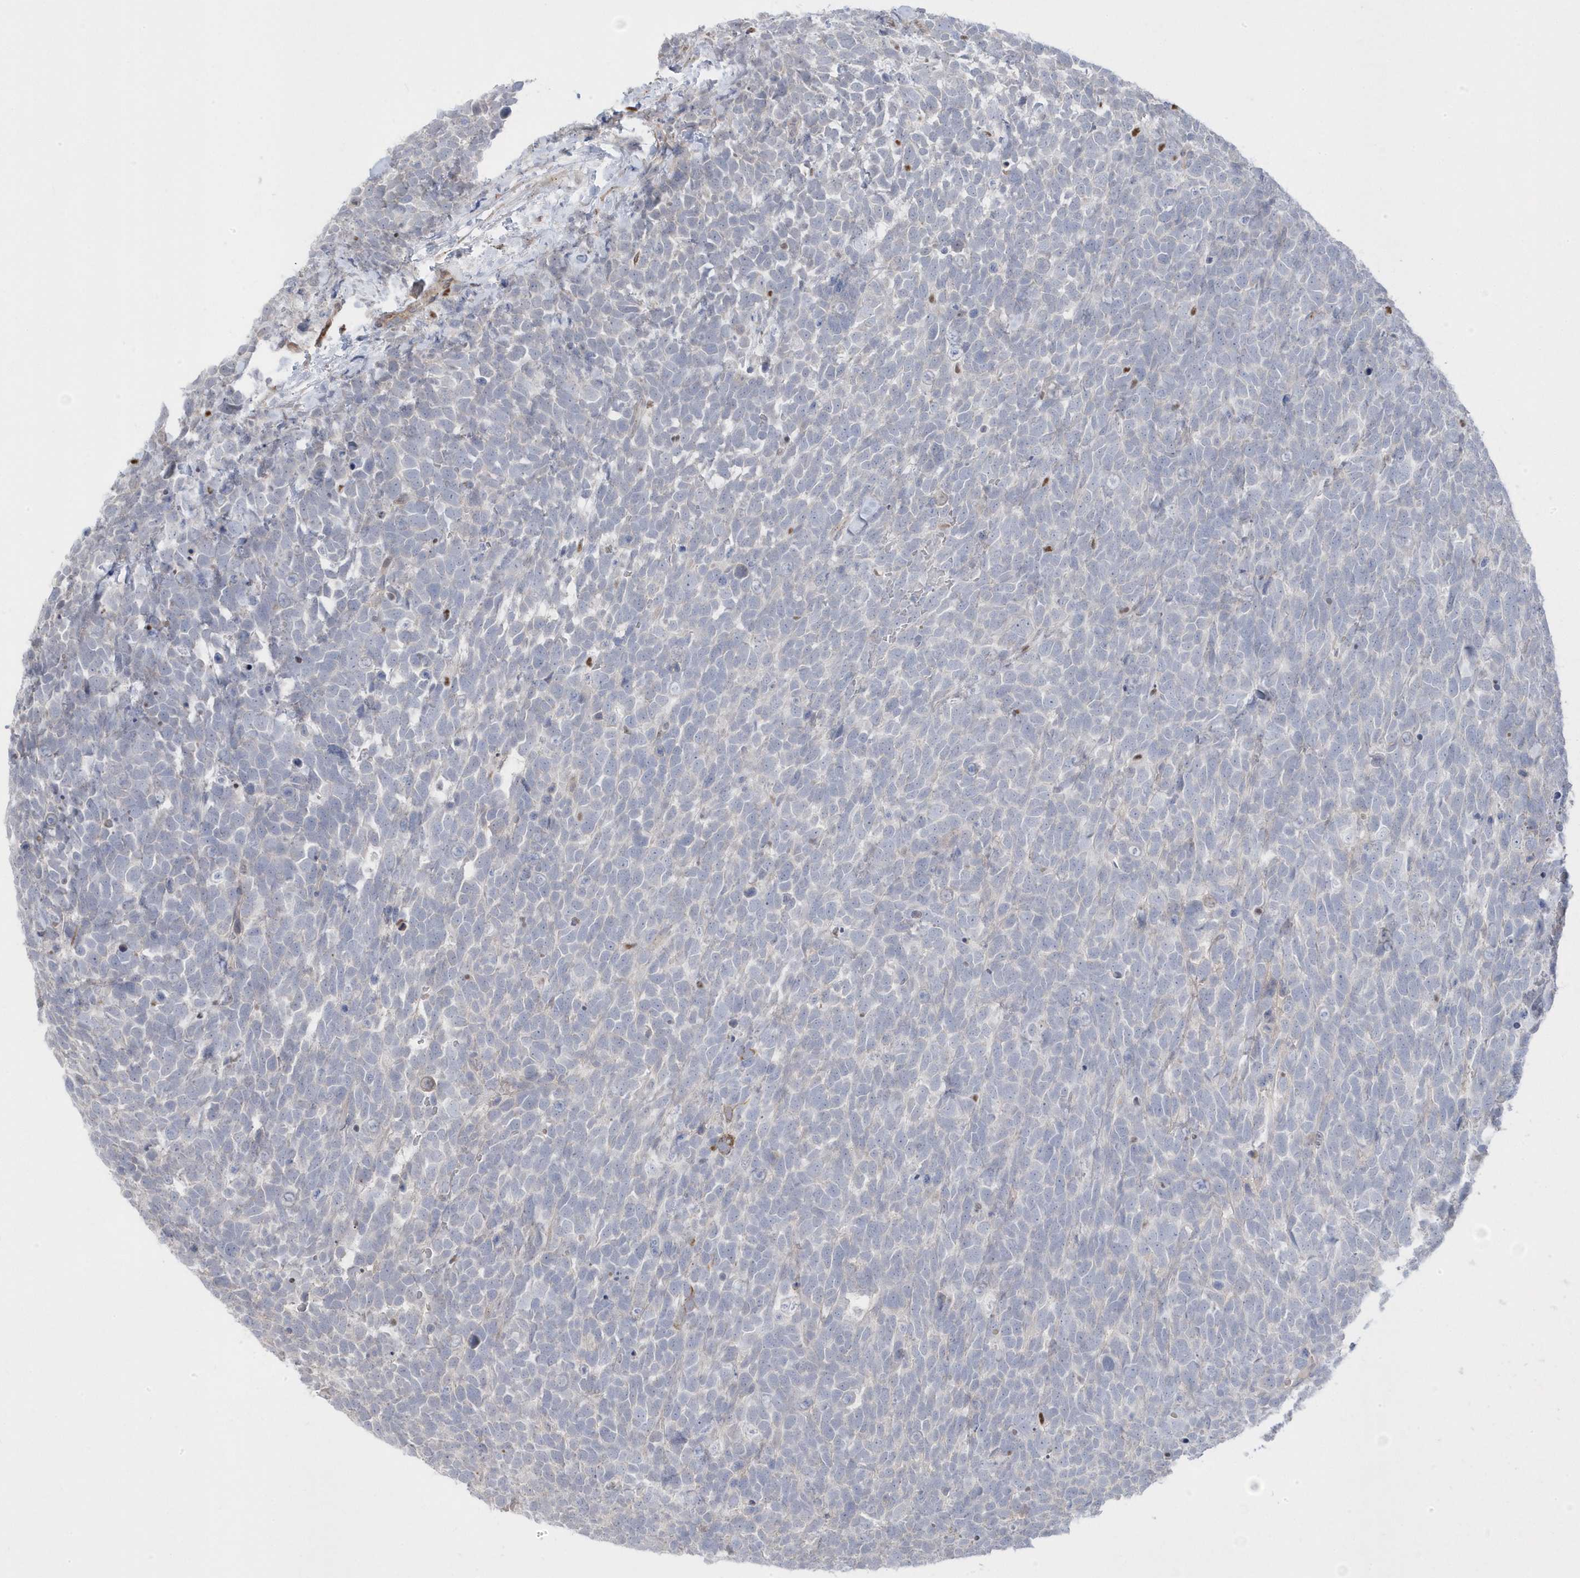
{"staining": {"intensity": "negative", "quantity": "none", "location": "none"}, "tissue": "urothelial cancer", "cell_type": "Tumor cells", "image_type": "cancer", "snomed": [{"axis": "morphology", "description": "Urothelial carcinoma, High grade"}, {"axis": "topography", "description": "Urinary bladder"}], "caption": "The histopathology image displays no significant expression in tumor cells of urothelial cancer.", "gene": "GTPBP6", "patient": {"sex": "female", "age": 82}}